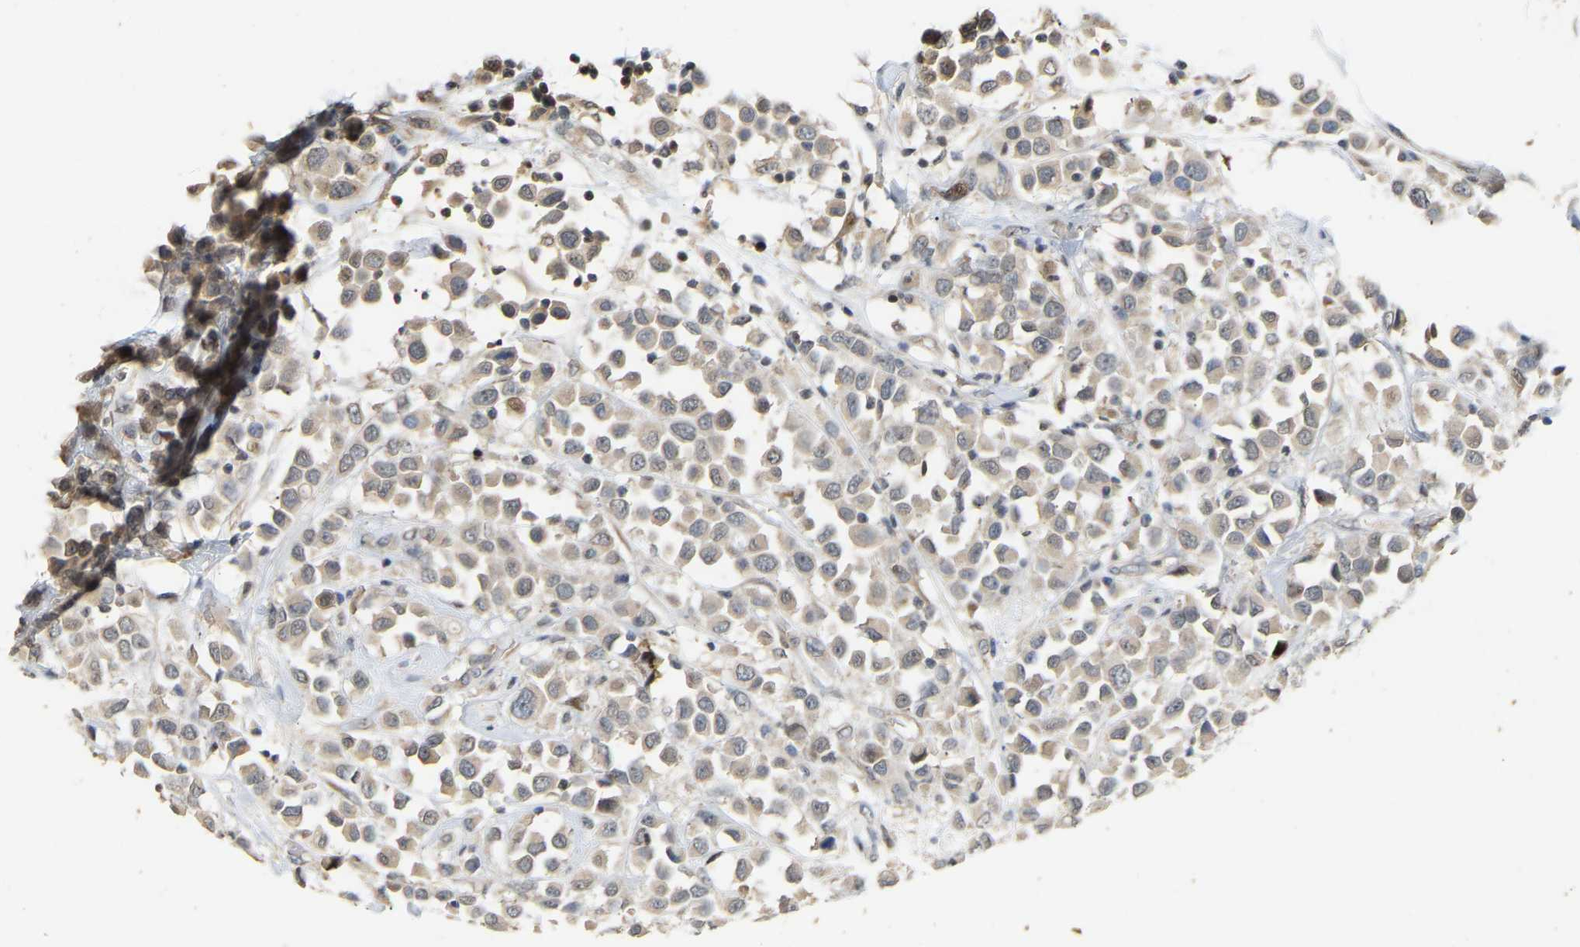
{"staining": {"intensity": "weak", "quantity": ">75%", "location": "cytoplasmic/membranous"}, "tissue": "breast cancer", "cell_type": "Tumor cells", "image_type": "cancer", "snomed": [{"axis": "morphology", "description": "Duct carcinoma"}, {"axis": "topography", "description": "Breast"}], "caption": "IHC (DAB) staining of breast intraductal carcinoma displays weak cytoplasmic/membranous protein expression in about >75% of tumor cells.", "gene": "PTPN4", "patient": {"sex": "female", "age": 61}}